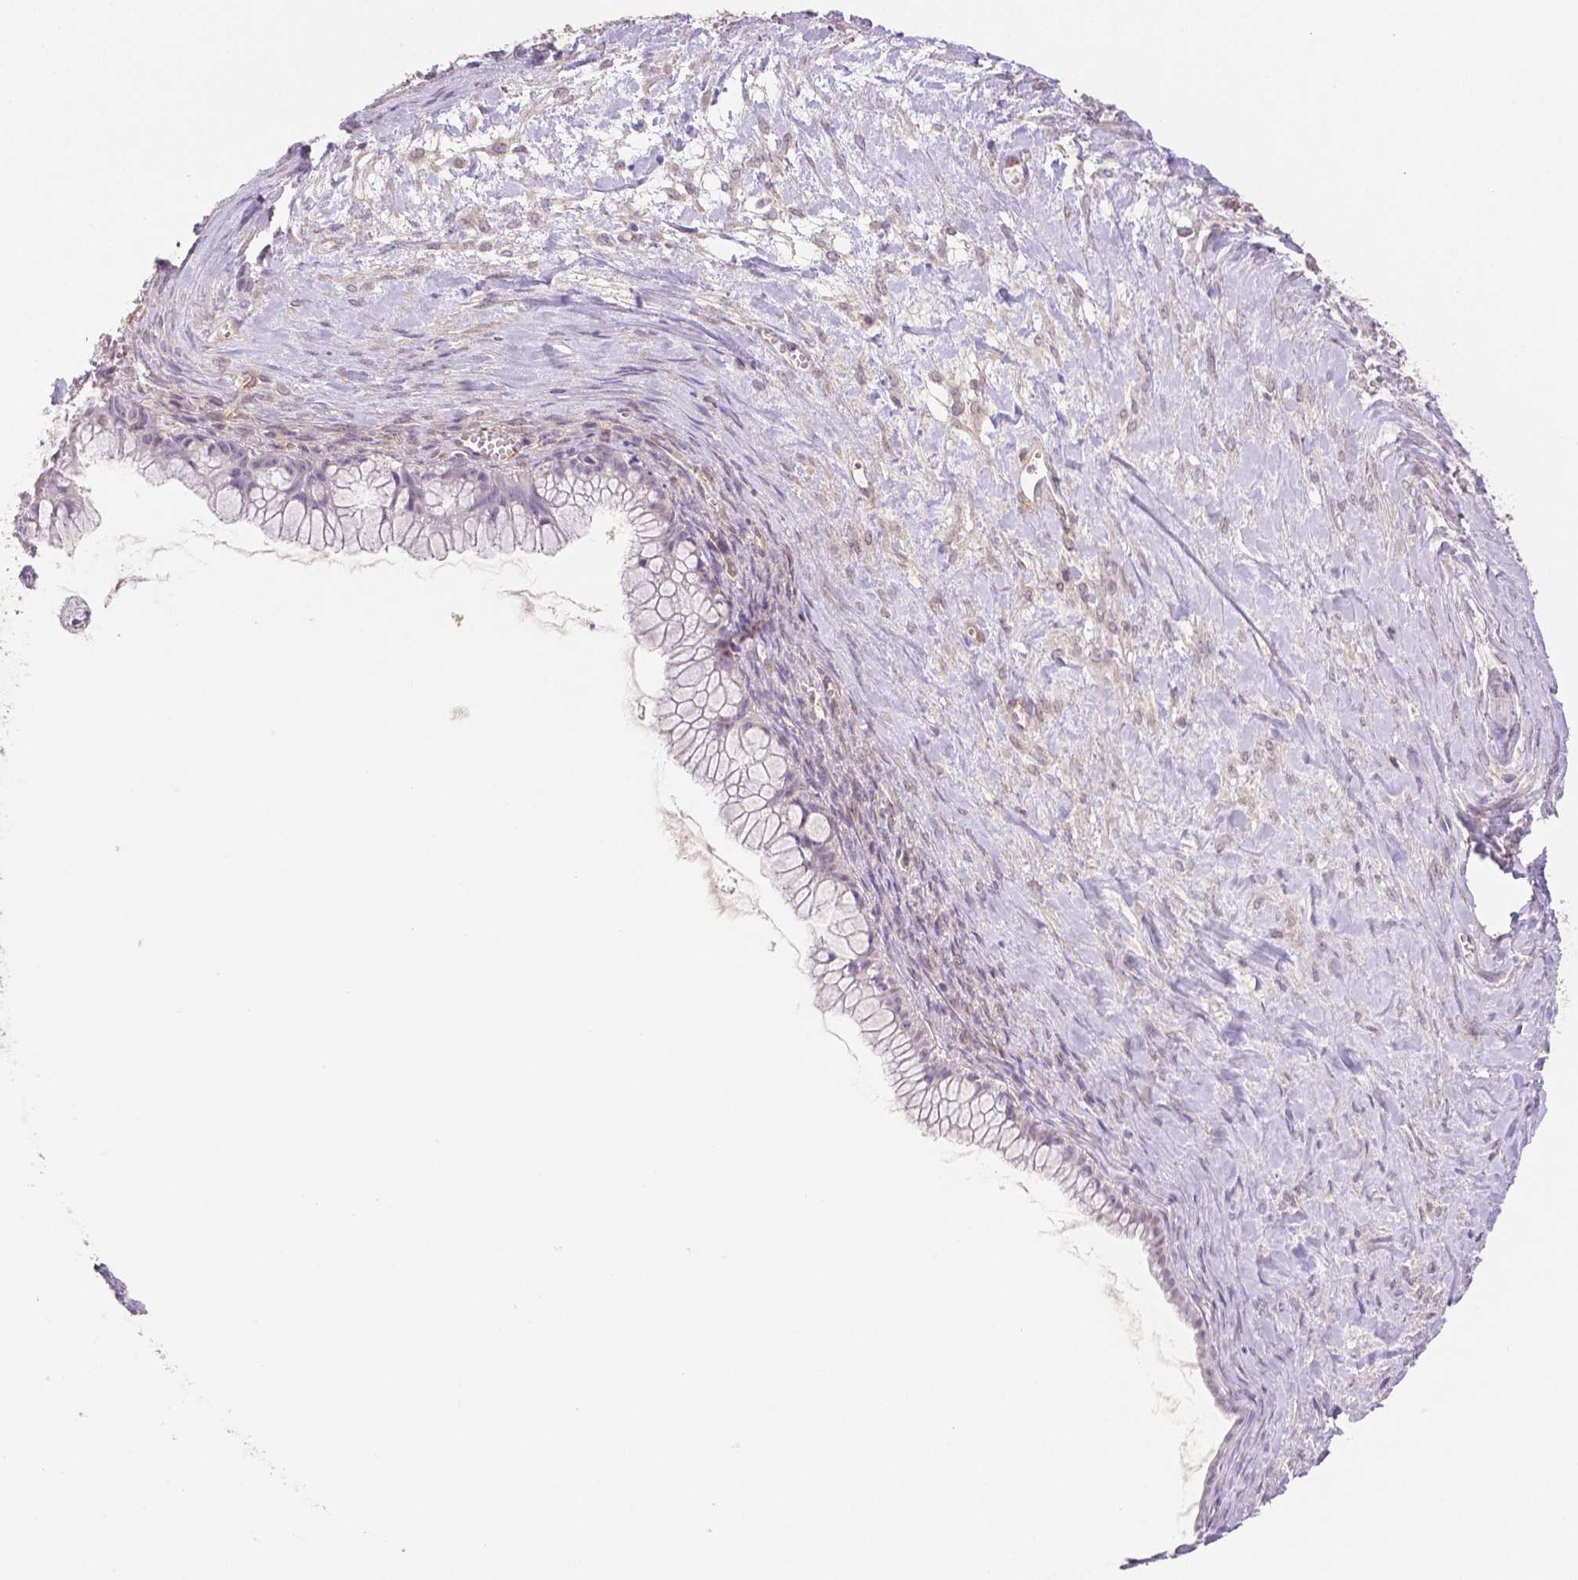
{"staining": {"intensity": "negative", "quantity": "none", "location": "none"}, "tissue": "ovarian cancer", "cell_type": "Tumor cells", "image_type": "cancer", "snomed": [{"axis": "morphology", "description": "Cystadenocarcinoma, mucinous, NOS"}, {"axis": "topography", "description": "Ovary"}], "caption": "Immunohistochemistry histopathology image of neoplastic tissue: ovarian cancer stained with DAB exhibits no significant protein staining in tumor cells.", "gene": "THY1", "patient": {"sex": "female", "age": 41}}